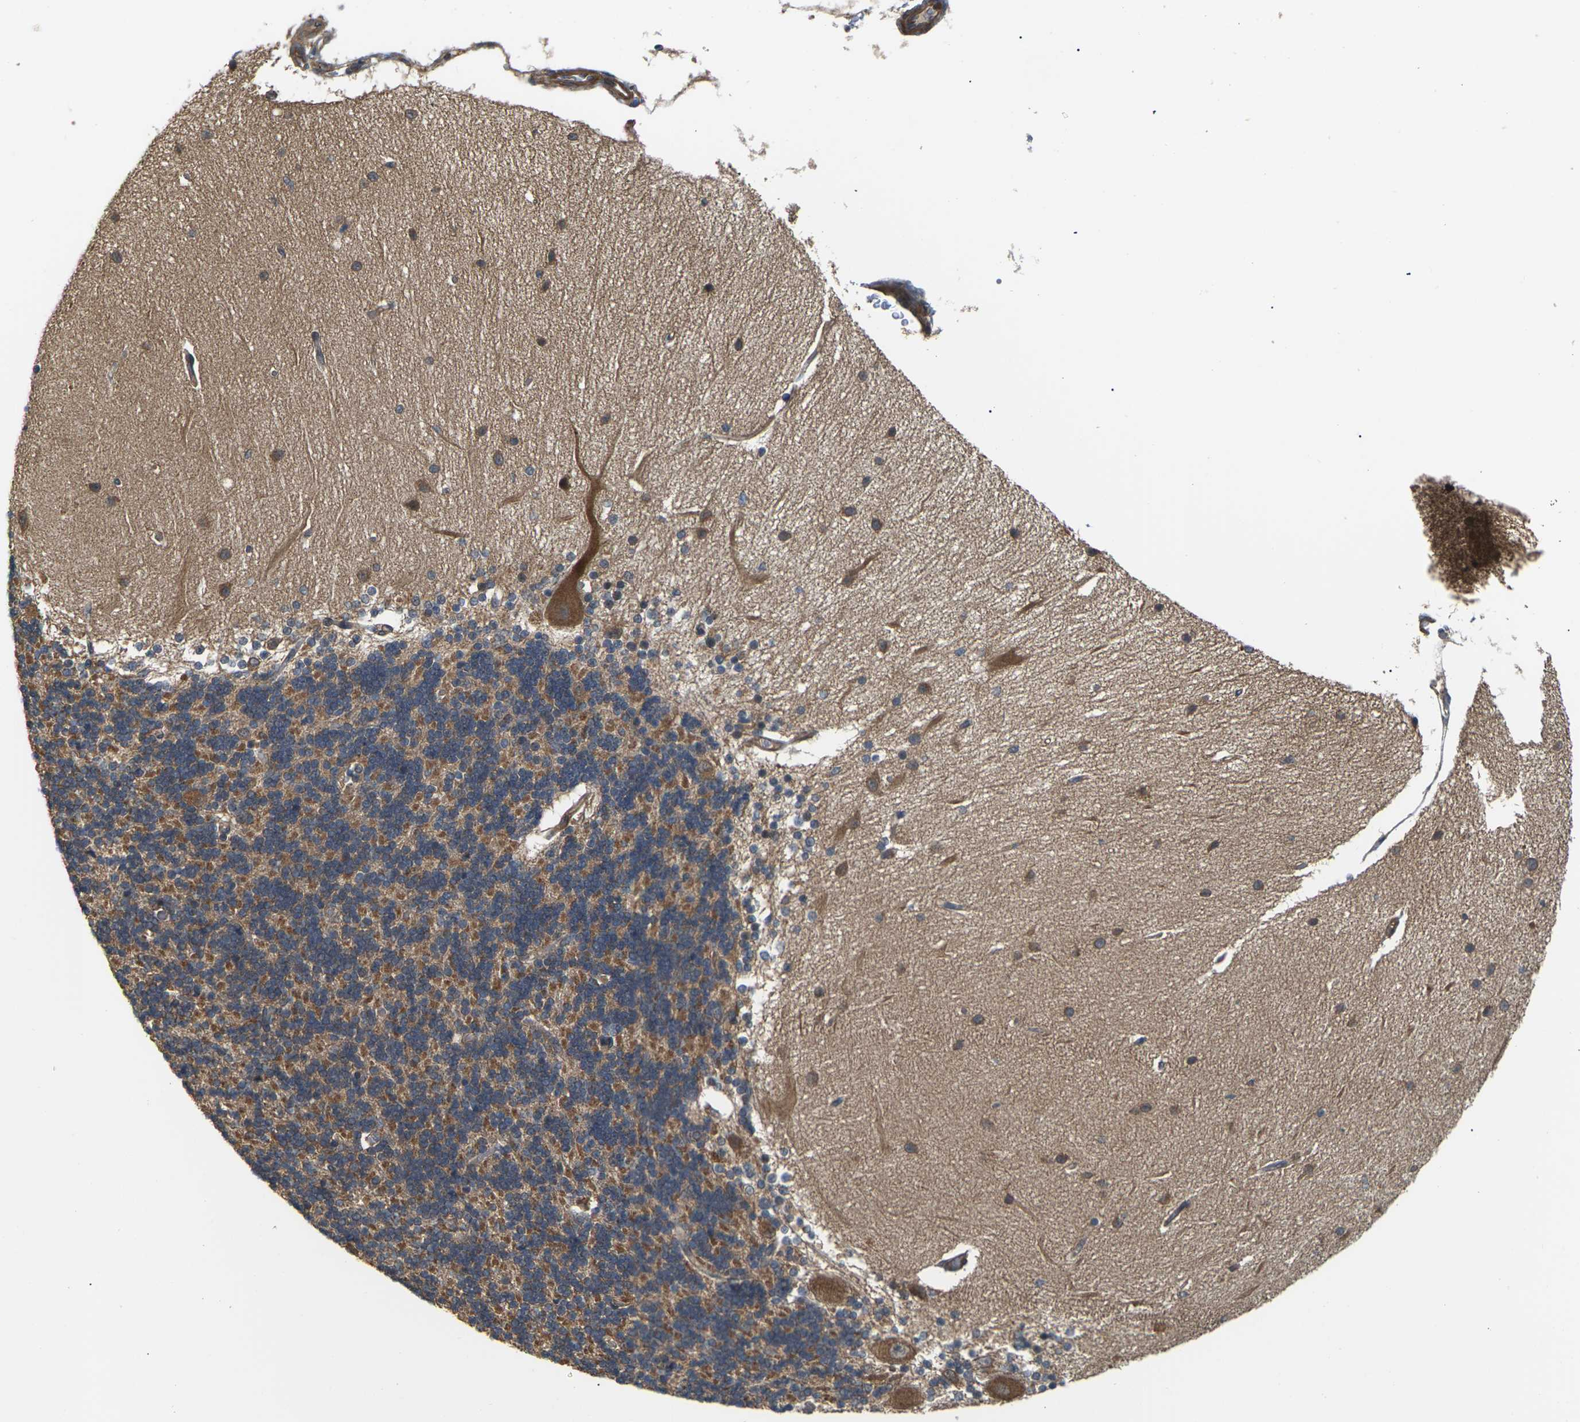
{"staining": {"intensity": "moderate", "quantity": ">75%", "location": "cytoplasmic/membranous"}, "tissue": "cerebellum", "cell_type": "Cells in granular layer", "image_type": "normal", "snomed": [{"axis": "morphology", "description": "Normal tissue, NOS"}, {"axis": "topography", "description": "Cerebellum"}], "caption": "Moderate cytoplasmic/membranous staining for a protein is present in approximately >75% of cells in granular layer of normal cerebellum using IHC.", "gene": "NRAS", "patient": {"sex": "female", "age": 54}}